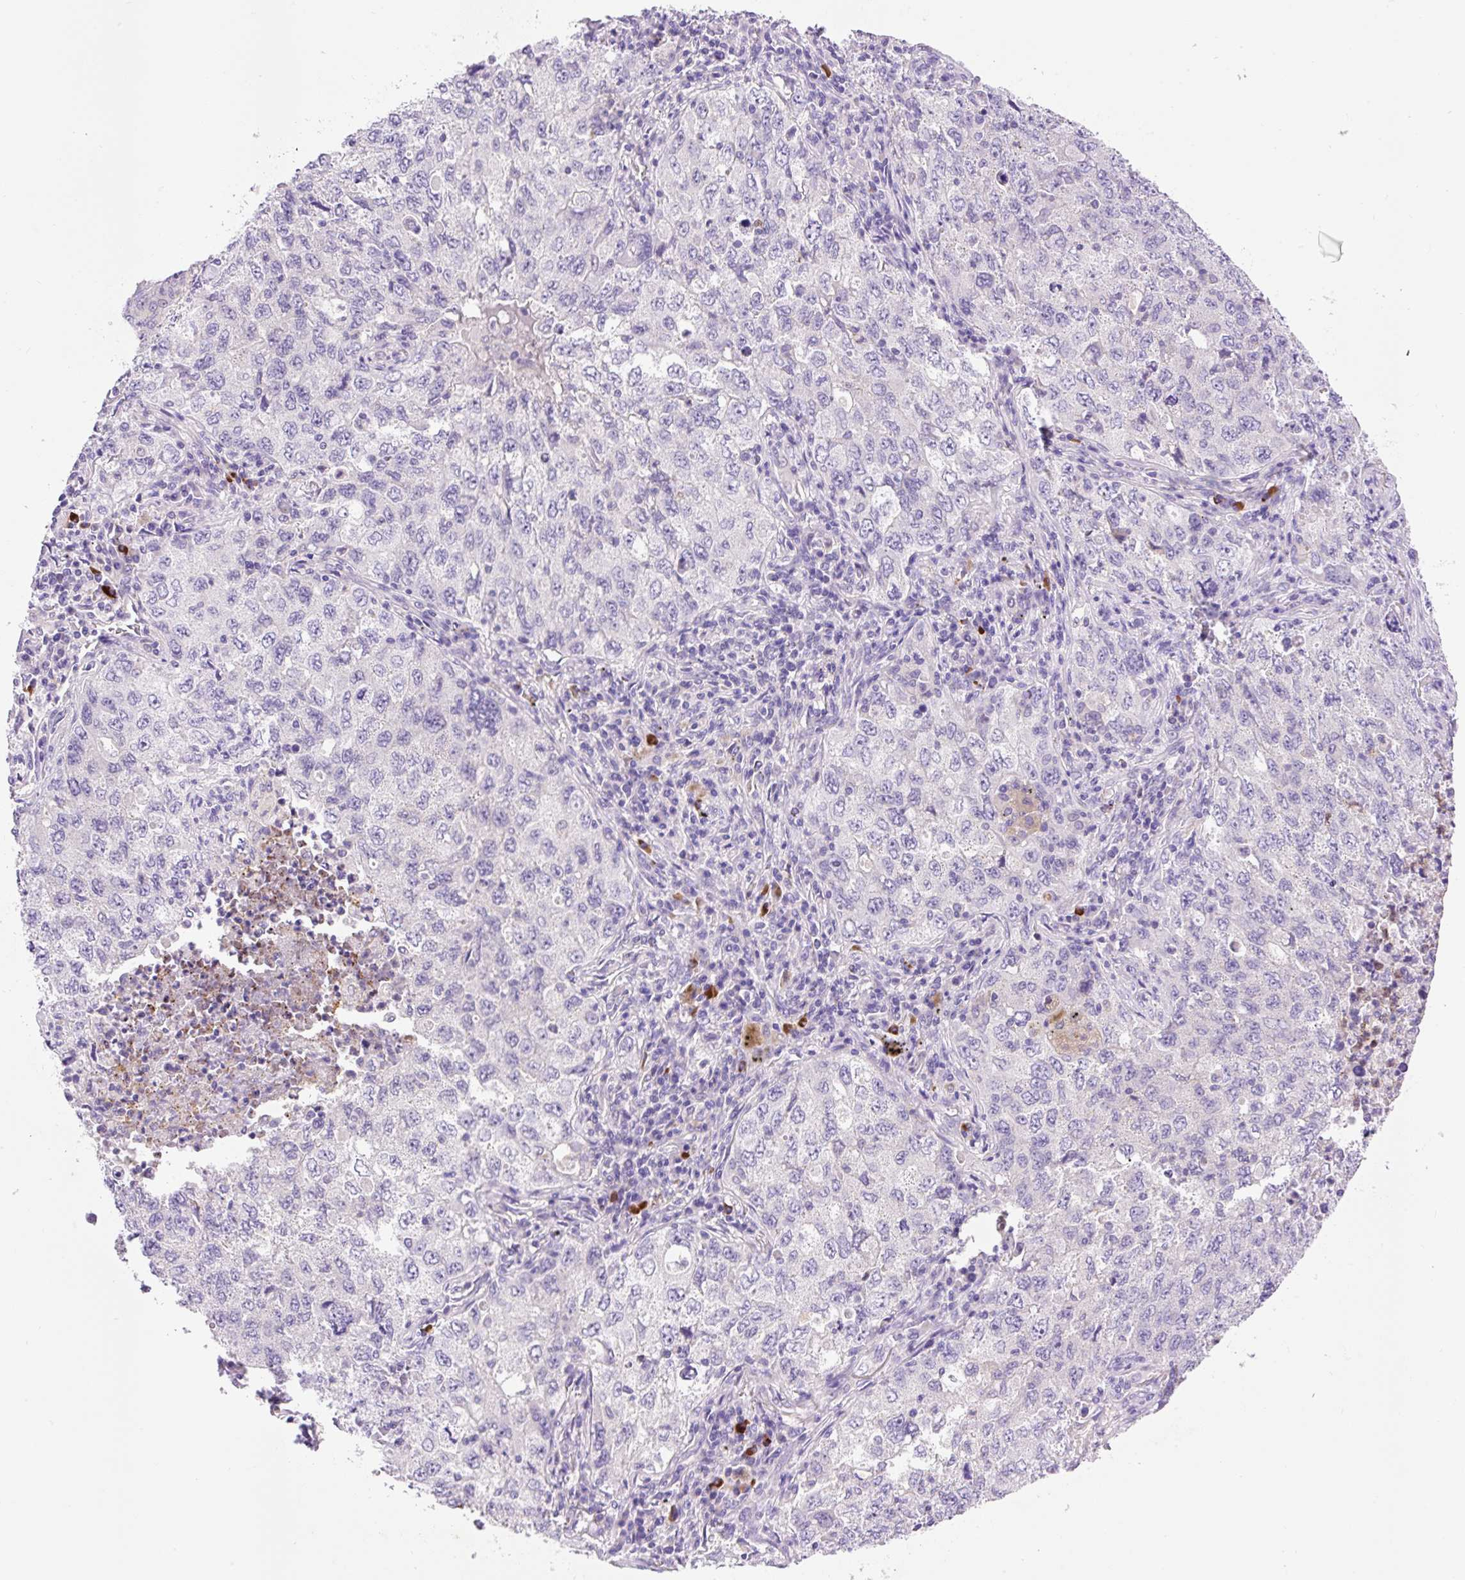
{"staining": {"intensity": "negative", "quantity": "none", "location": "none"}, "tissue": "lung cancer", "cell_type": "Tumor cells", "image_type": "cancer", "snomed": [{"axis": "morphology", "description": "Adenocarcinoma, NOS"}, {"axis": "topography", "description": "Lung"}], "caption": "Tumor cells show no significant protein staining in lung cancer.", "gene": "LHFPL5", "patient": {"sex": "female", "age": 57}}